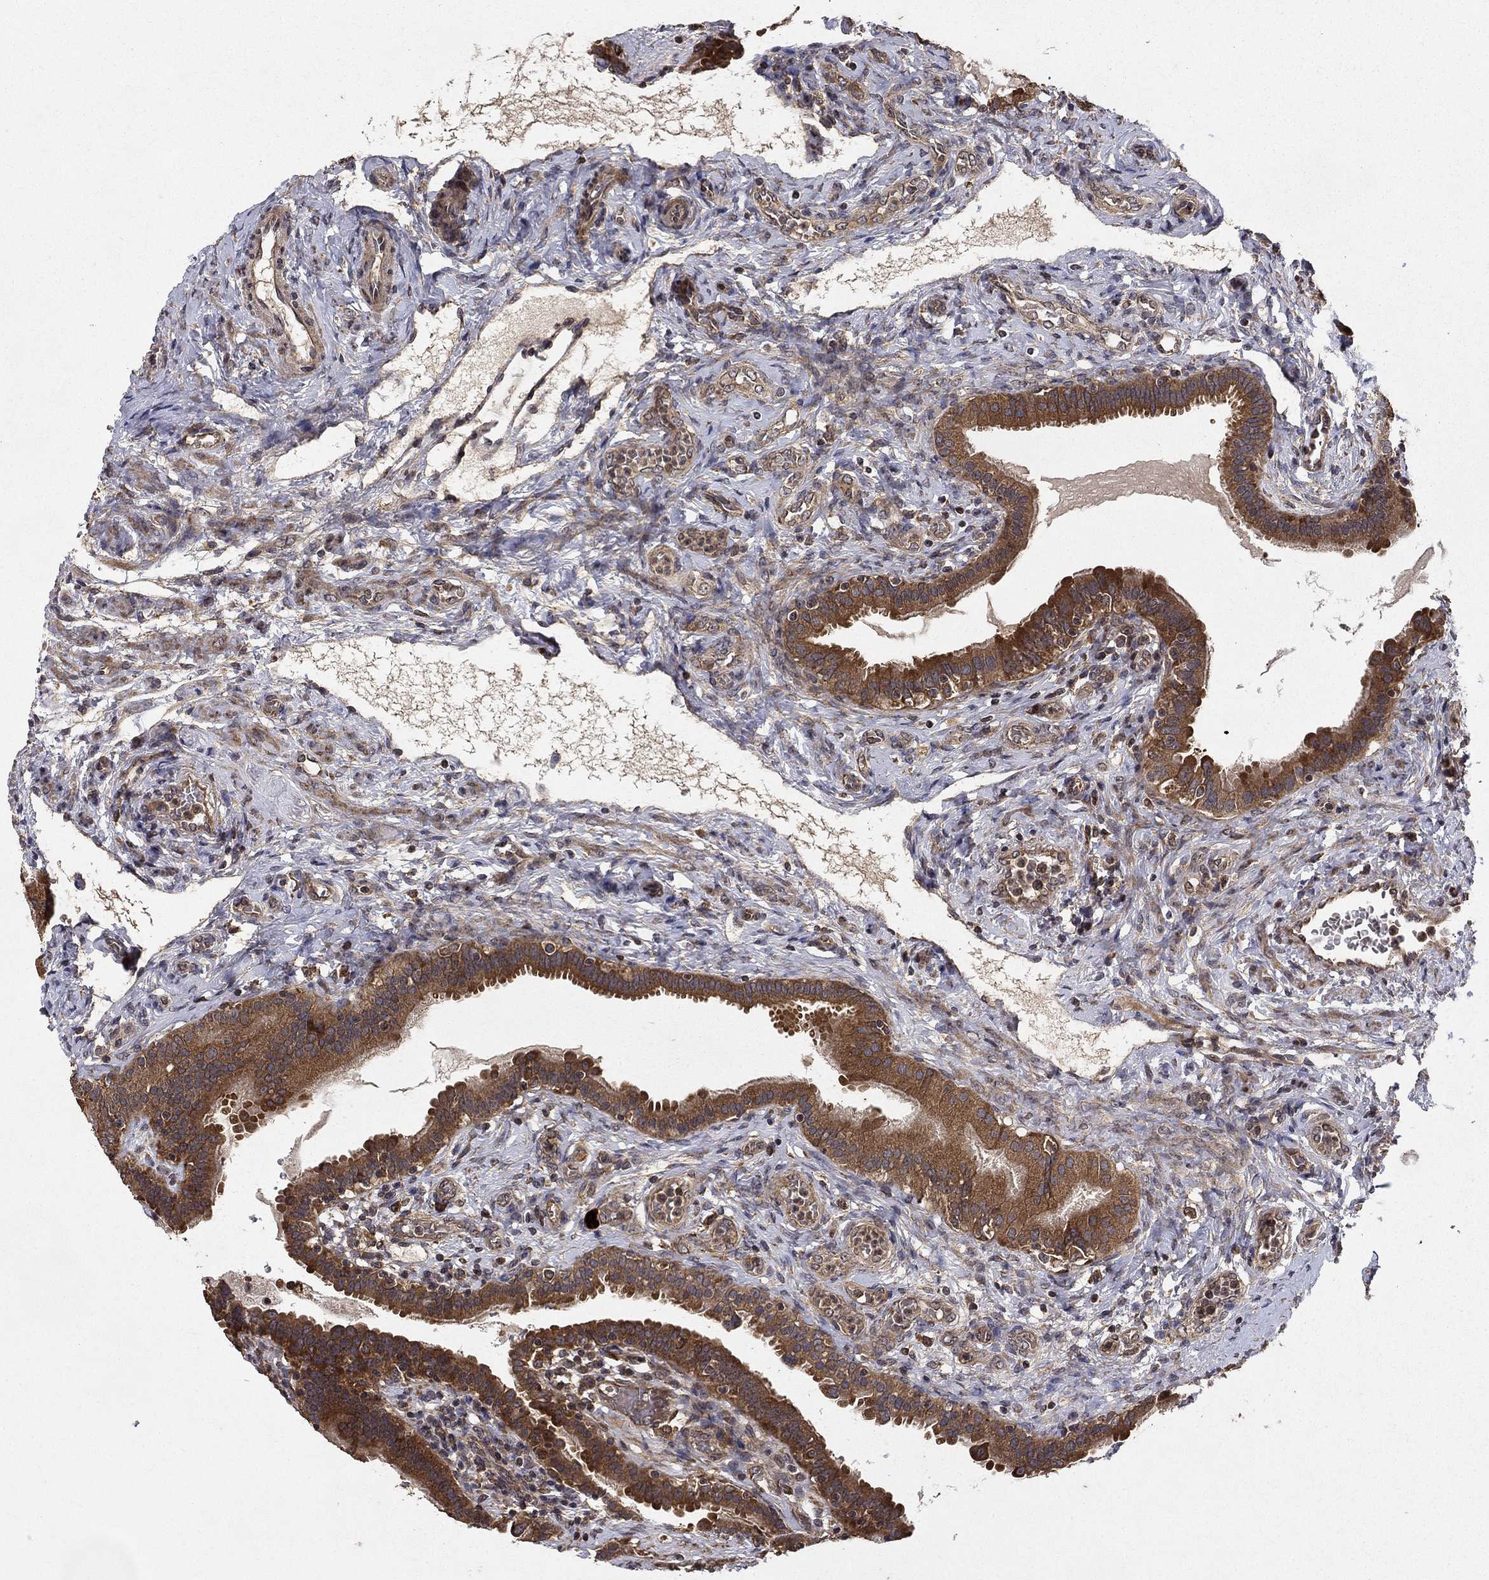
{"staining": {"intensity": "strong", "quantity": ">75%", "location": "cytoplasmic/membranous"}, "tissue": "fallopian tube", "cell_type": "Glandular cells", "image_type": "normal", "snomed": [{"axis": "morphology", "description": "Normal tissue, NOS"}, {"axis": "topography", "description": "Fallopian tube"}, {"axis": "topography", "description": "Ovary"}], "caption": "A brown stain highlights strong cytoplasmic/membranous positivity of a protein in glandular cells of unremarkable fallopian tube.", "gene": "BABAM2", "patient": {"sex": "female", "age": 41}}